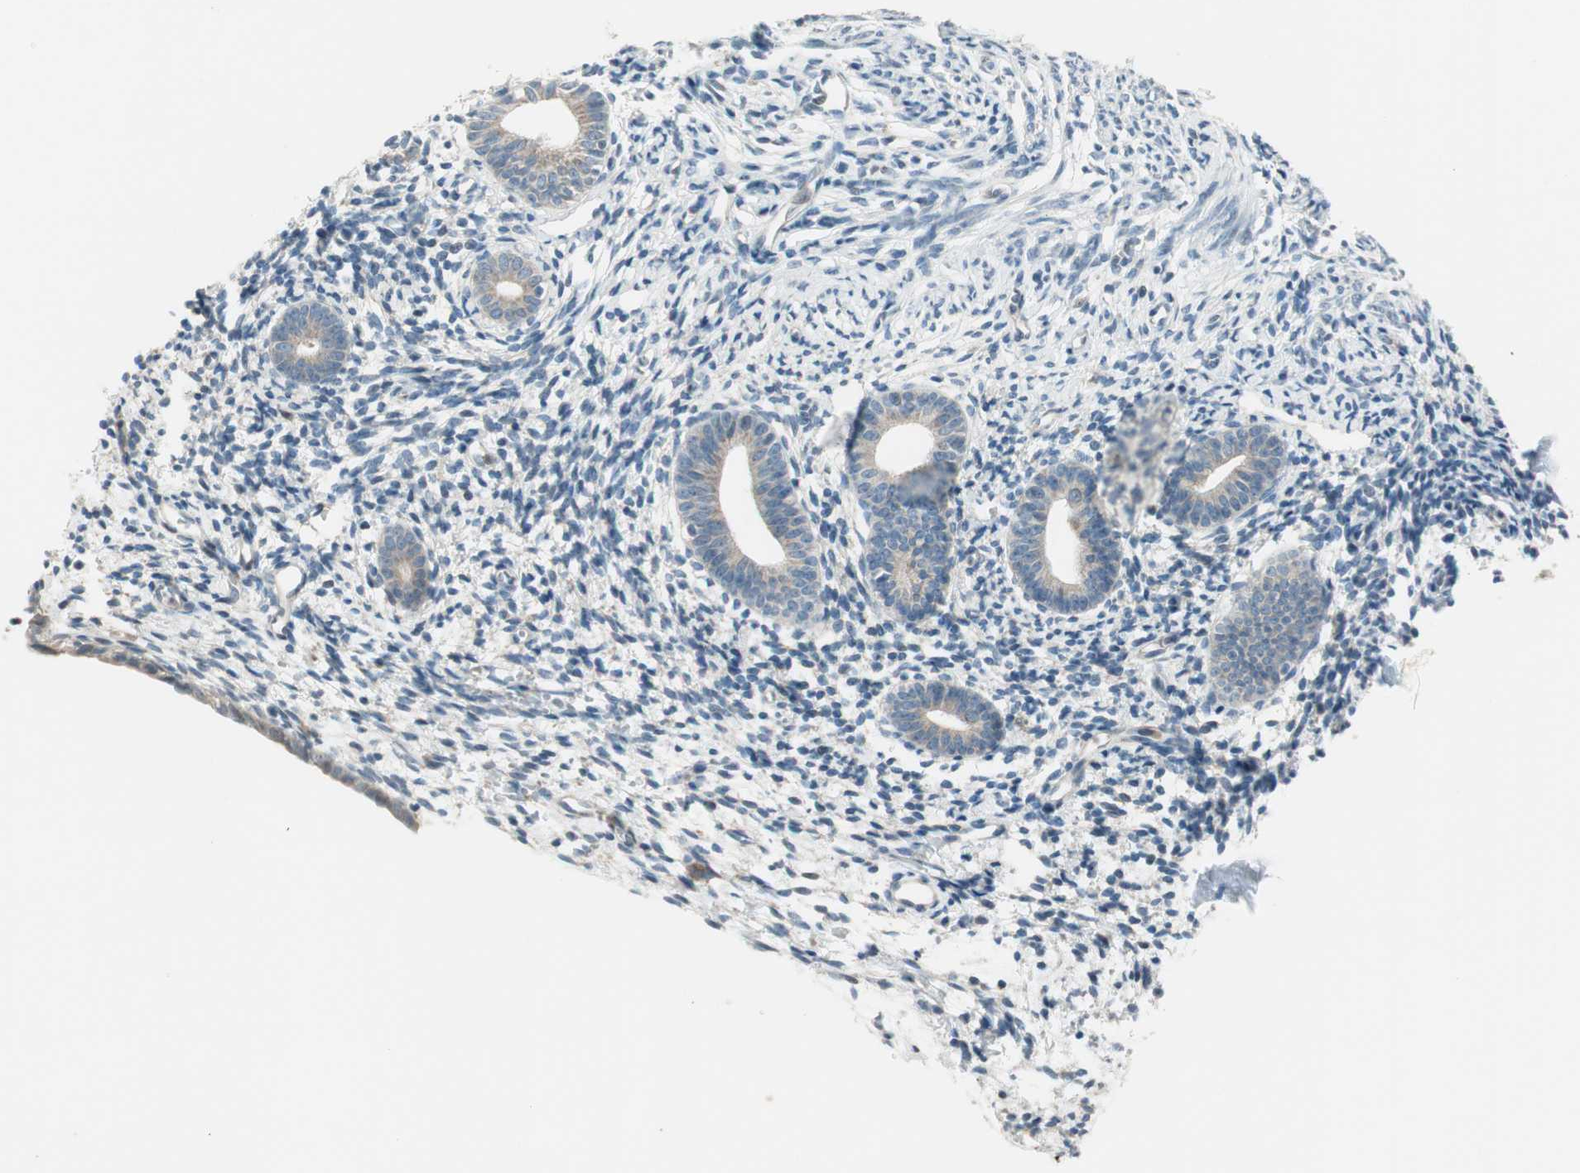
{"staining": {"intensity": "negative", "quantity": "none", "location": "none"}, "tissue": "endometrium", "cell_type": "Cells in endometrial stroma", "image_type": "normal", "snomed": [{"axis": "morphology", "description": "Normal tissue, NOS"}, {"axis": "topography", "description": "Endometrium"}], "caption": "Immunohistochemistry of unremarkable human endometrium demonstrates no positivity in cells in endometrial stroma. (Stains: DAB (3,3'-diaminobenzidine) immunohistochemistry with hematoxylin counter stain, Microscopy: brightfield microscopy at high magnification).", "gene": "CGRRF1", "patient": {"sex": "female", "age": 71}}